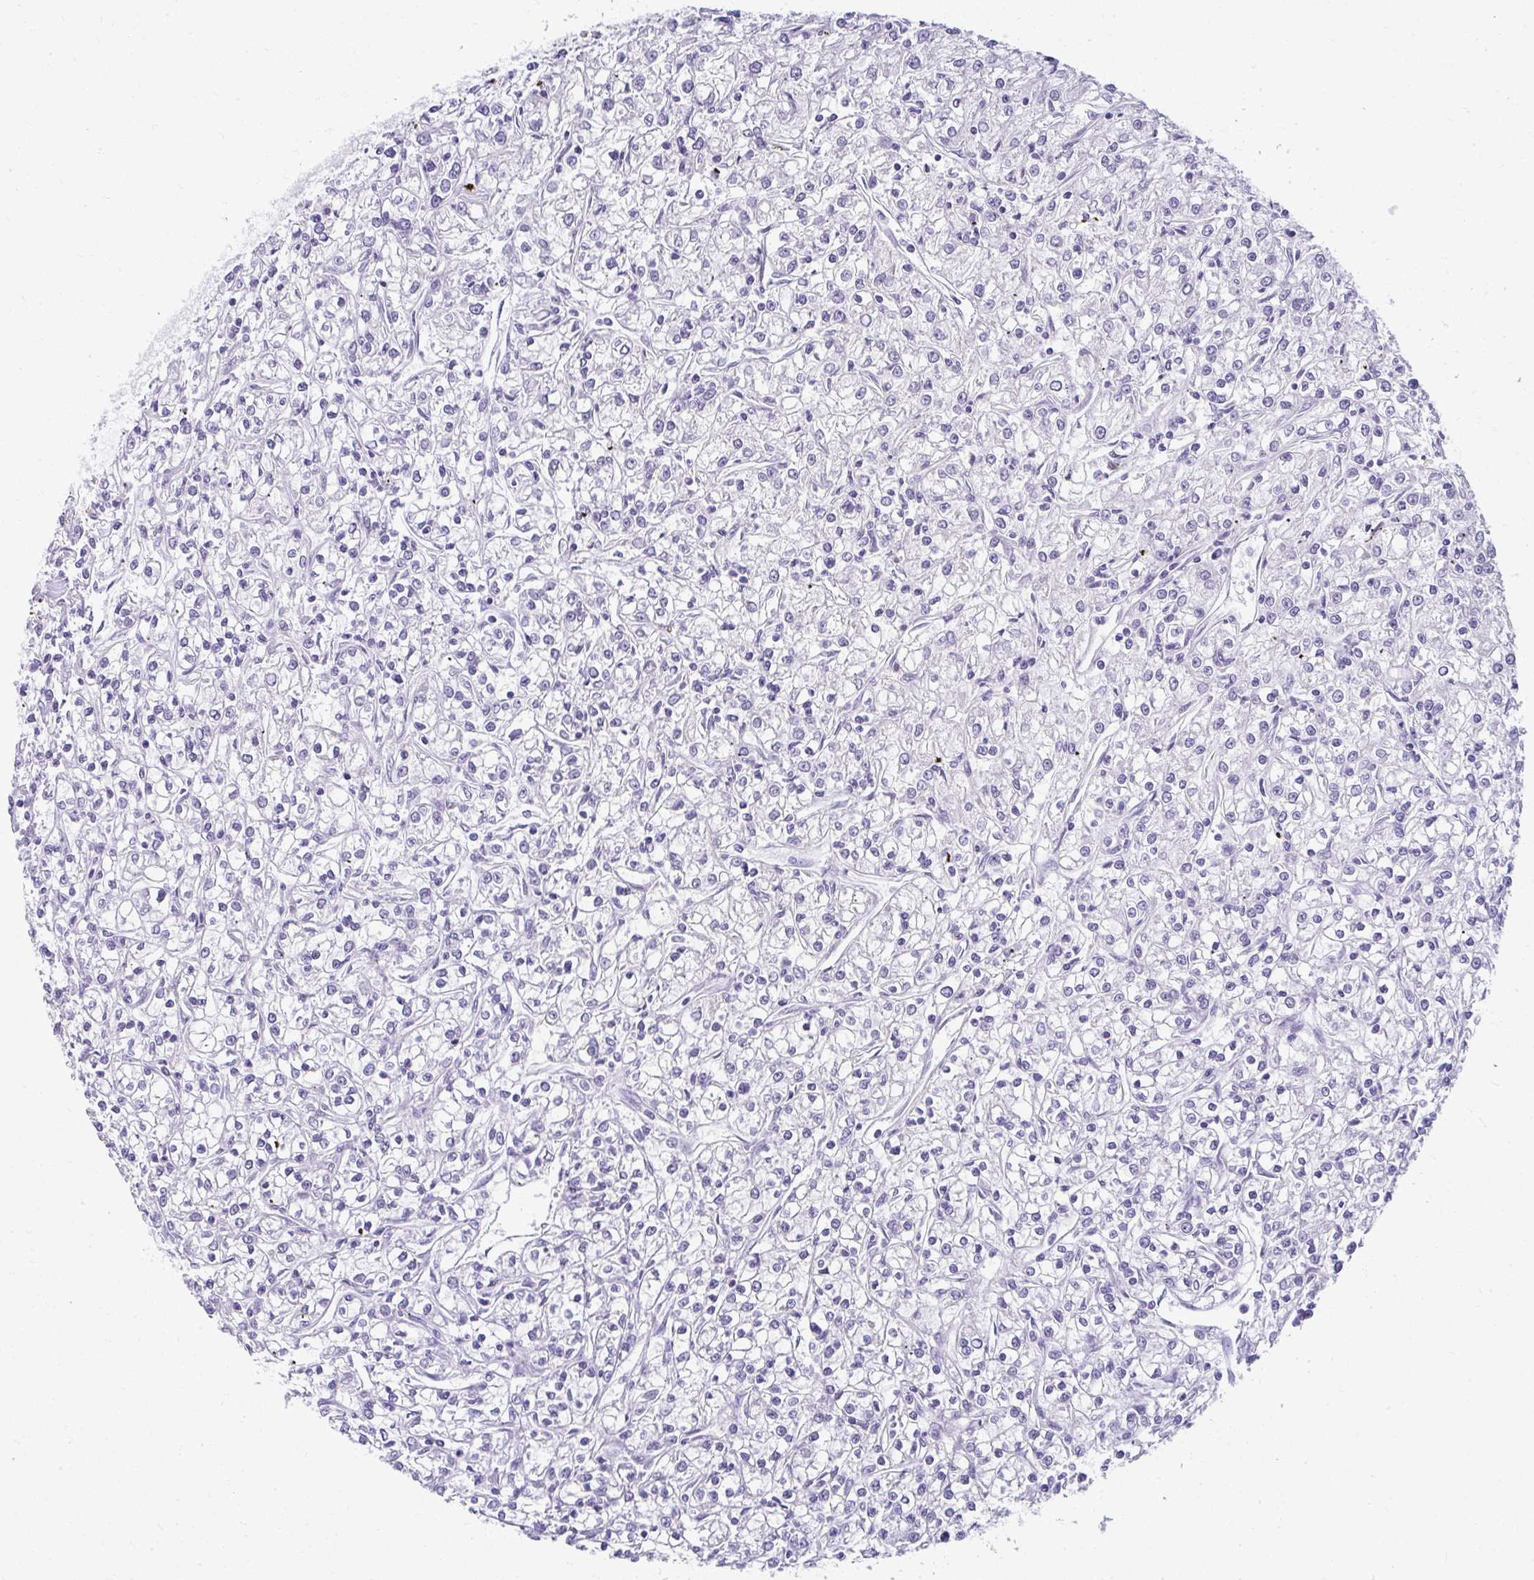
{"staining": {"intensity": "negative", "quantity": "none", "location": "none"}, "tissue": "renal cancer", "cell_type": "Tumor cells", "image_type": "cancer", "snomed": [{"axis": "morphology", "description": "Adenocarcinoma, NOS"}, {"axis": "topography", "description": "Kidney"}], "caption": "Immunohistochemistry of human adenocarcinoma (renal) displays no staining in tumor cells.", "gene": "TEX33", "patient": {"sex": "female", "age": 59}}